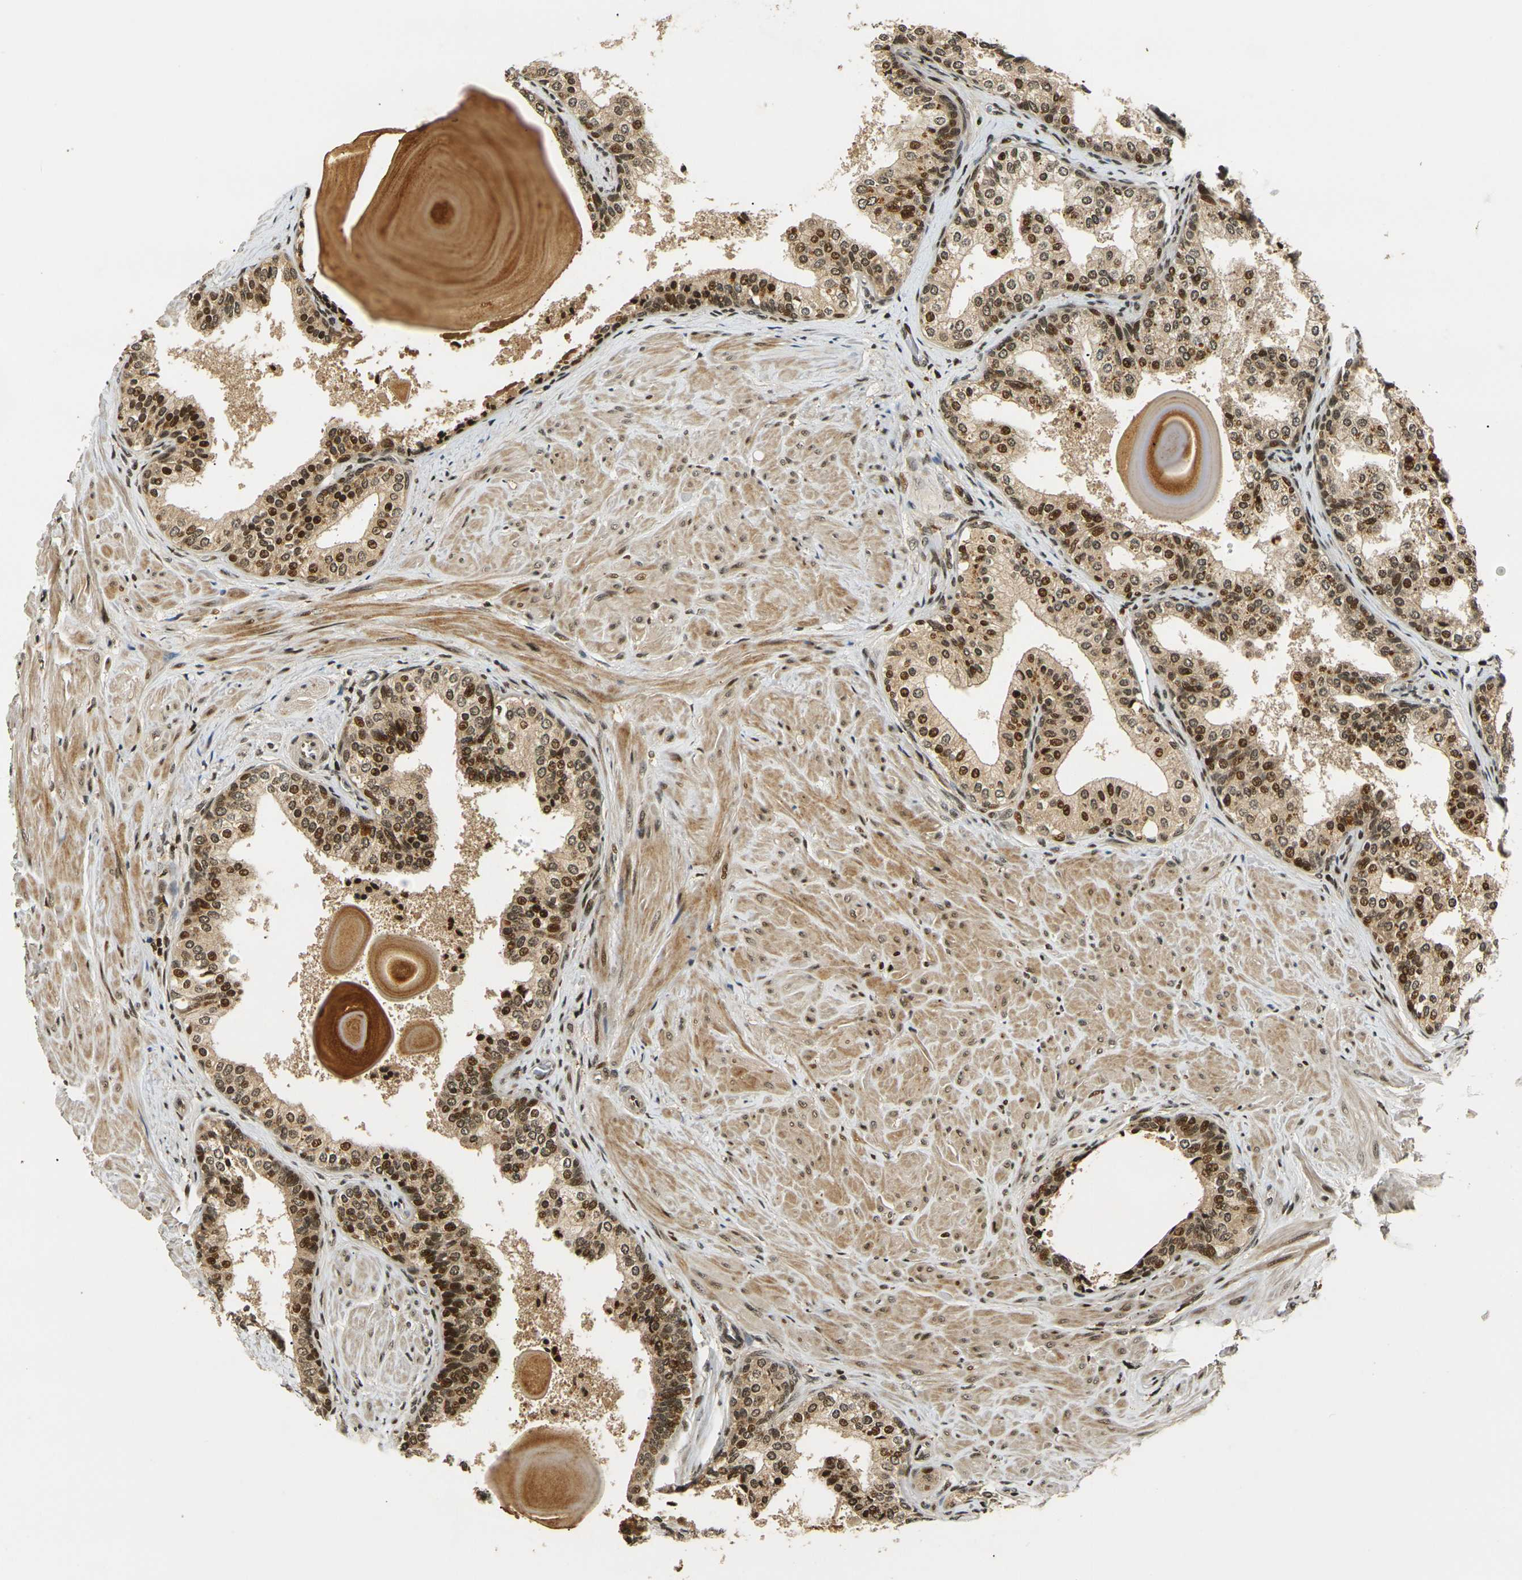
{"staining": {"intensity": "strong", "quantity": ">75%", "location": "cytoplasmic/membranous,nuclear"}, "tissue": "prostate cancer", "cell_type": "Tumor cells", "image_type": "cancer", "snomed": [{"axis": "morphology", "description": "Adenocarcinoma, Low grade"}, {"axis": "topography", "description": "Prostate"}], "caption": "Immunohistochemistry (IHC) micrograph of neoplastic tissue: adenocarcinoma (low-grade) (prostate) stained using immunohistochemistry demonstrates high levels of strong protein expression localized specifically in the cytoplasmic/membranous and nuclear of tumor cells, appearing as a cytoplasmic/membranous and nuclear brown color.", "gene": "ACTL6A", "patient": {"sex": "male", "age": 60}}